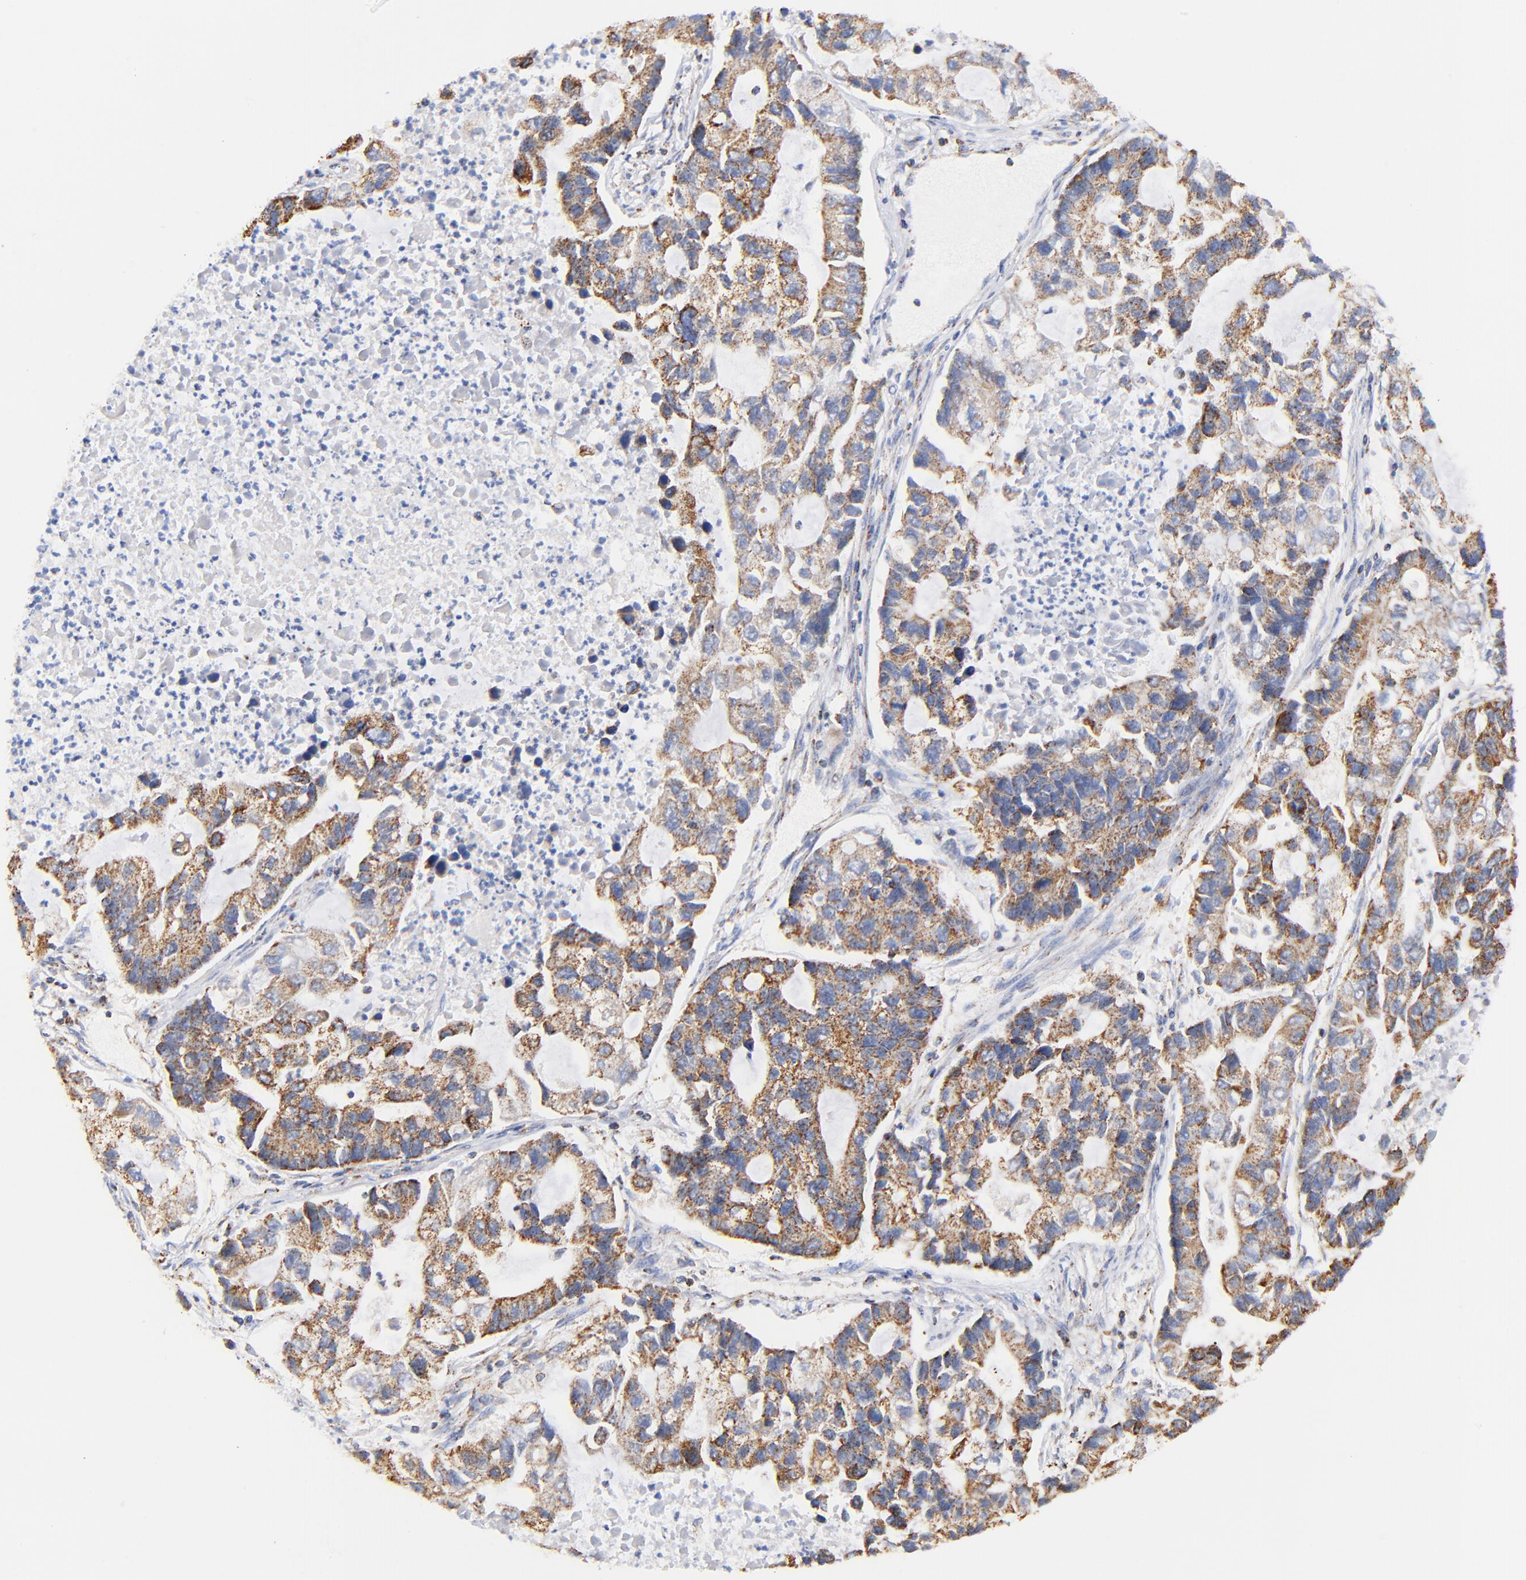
{"staining": {"intensity": "moderate", "quantity": "25%-75%", "location": "cytoplasmic/membranous"}, "tissue": "lung cancer", "cell_type": "Tumor cells", "image_type": "cancer", "snomed": [{"axis": "morphology", "description": "Adenocarcinoma, NOS"}, {"axis": "topography", "description": "Lung"}], "caption": "An immunohistochemistry photomicrograph of neoplastic tissue is shown. Protein staining in brown labels moderate cytoplasmic/membranous positivity in adenocarcinoma (lung) within tumor cells. Ihc stains the protein of interest in brown and the nuclei are stained blue.", "gene": "ATP5F1D", "patient": {"sex": "female", "age": 51}}